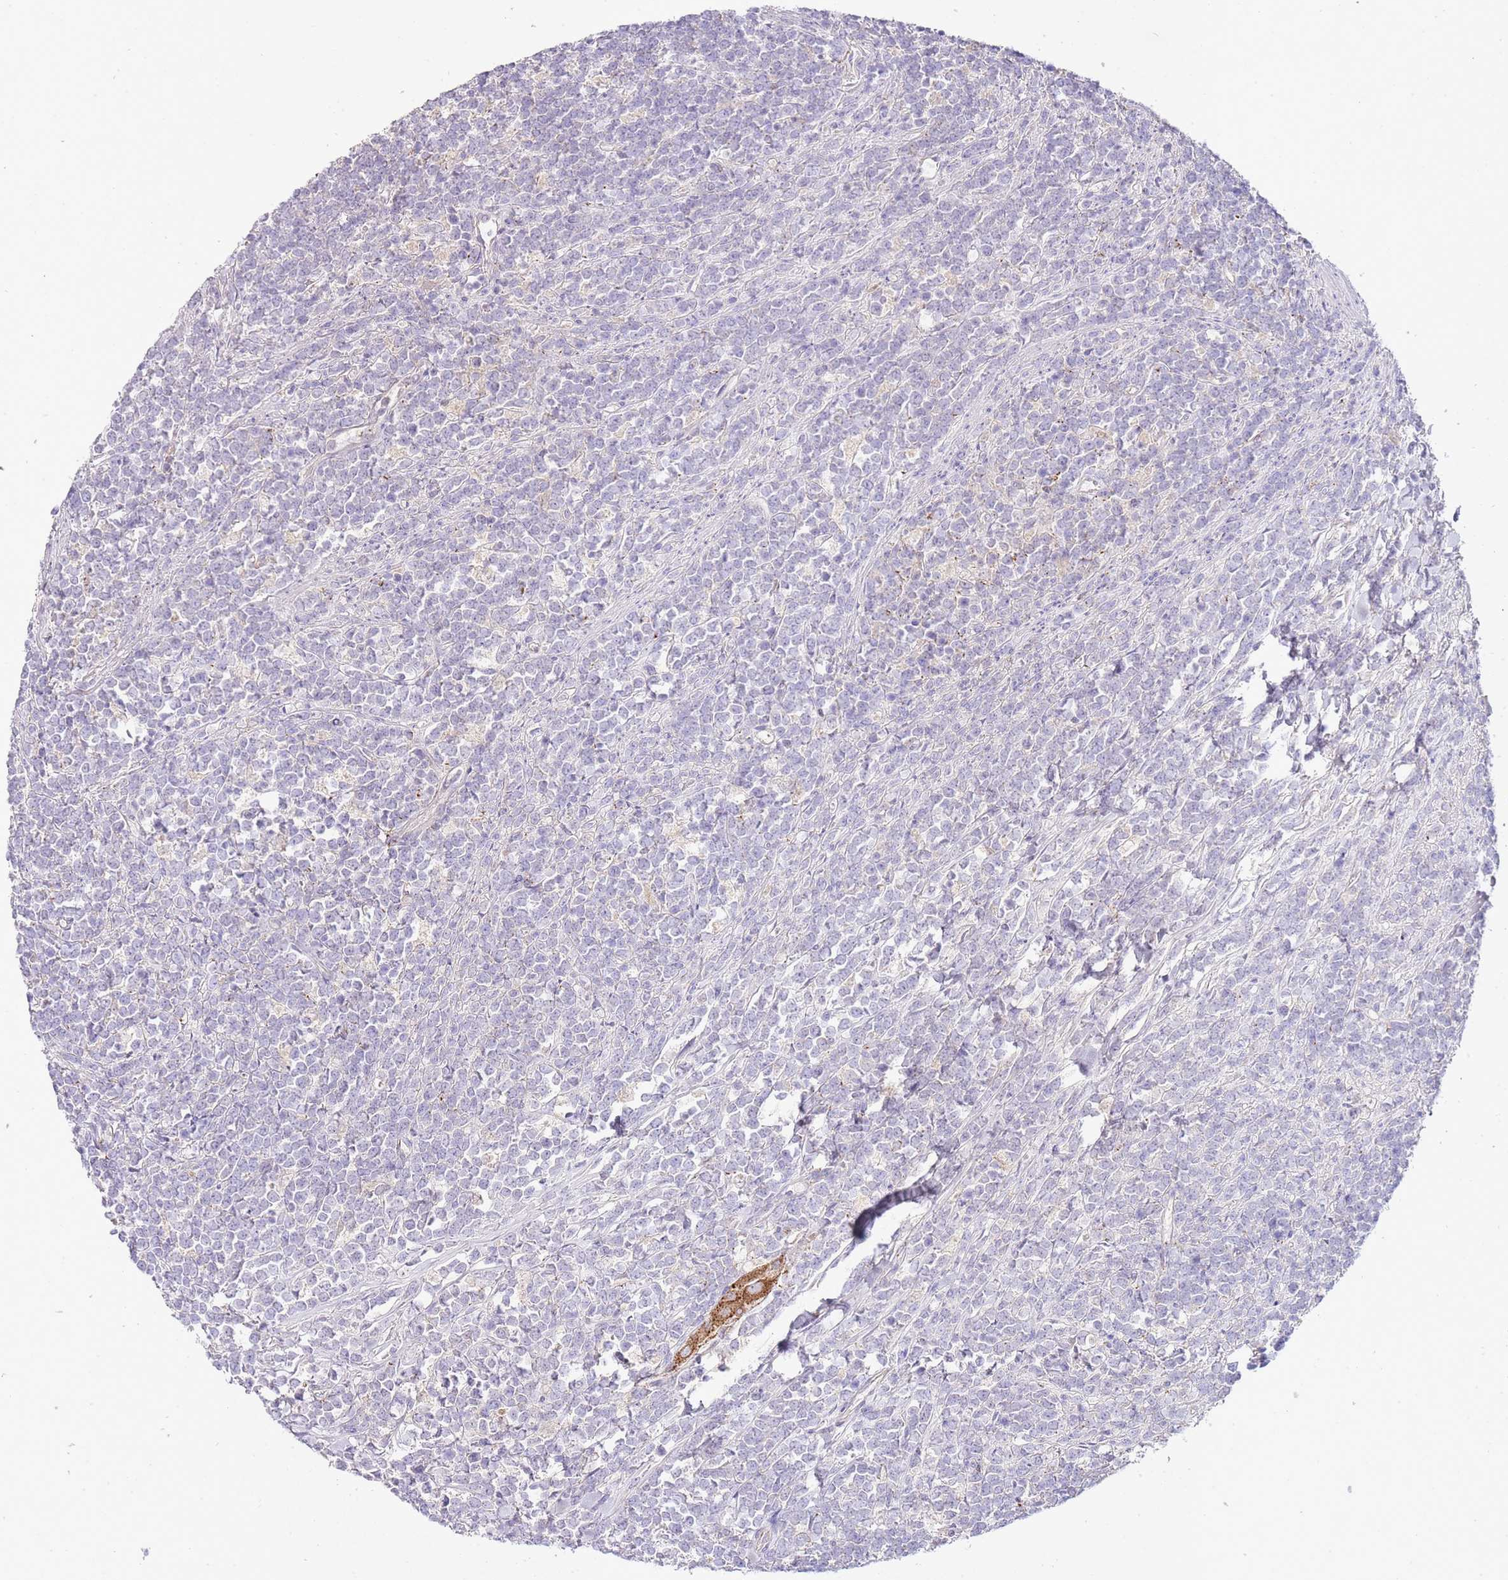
{"staining": {"intensity": "negative", "quantity": "none", "location": "none"}, "tissue": "lymphoma", "cell_type": "Tumor cells", "image_type": "cancer", "snomed": [{"axis": "morphology", "description": "Malignant lymphoma, non-Hodgkin's type, High grade"}, {"axis": "topography", "description": "Small intestine"}, {"axis": "topography", "description": "Colon"}], "caption": "Lymphoma was stained to show a protein in brown. There is no significant expression in tumor cells. (DAB immunohistochemistry (IHC) with hematoxylin counter stain).", "gene": "ABHD17A", "patient": {"sex": "male", "age": 8}}